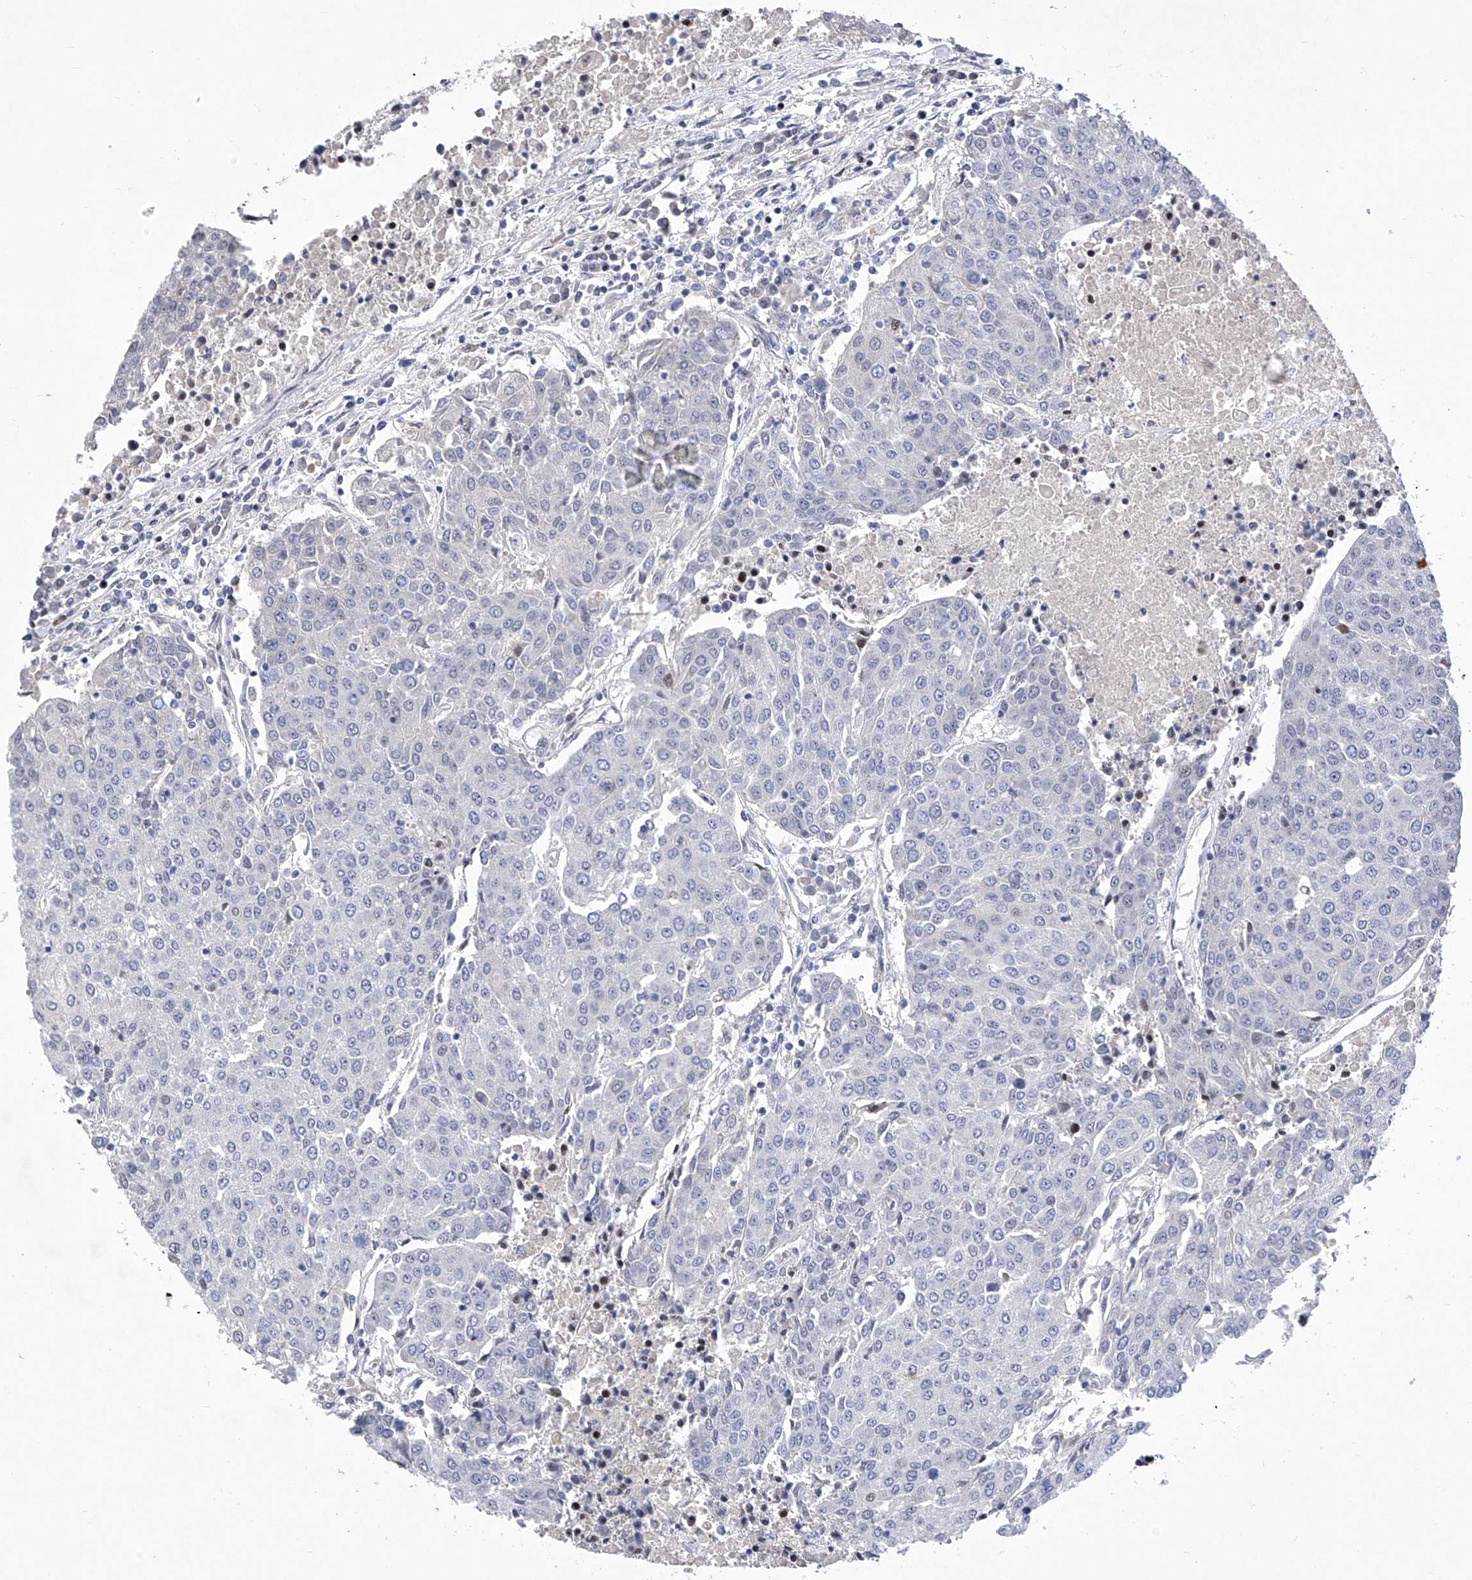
{"staining": {"intensity": "negative", "quantity": "none", "location": "none"}, "tissue": "urothelial cancer", "cell_type": "Tumor cells", "image_type": "cancer", "snomed": [{"axis": "morphology", "description": "Urothelial carcinoma, High grade"}, {"axis": "topography", "description": "Urinary bladder"}], "caption": "Tumor cells are negative for brown protein staining in urothelial cancer.", "gene": "NUFIP1", "patient": {"sex": "female", "age": 85}}